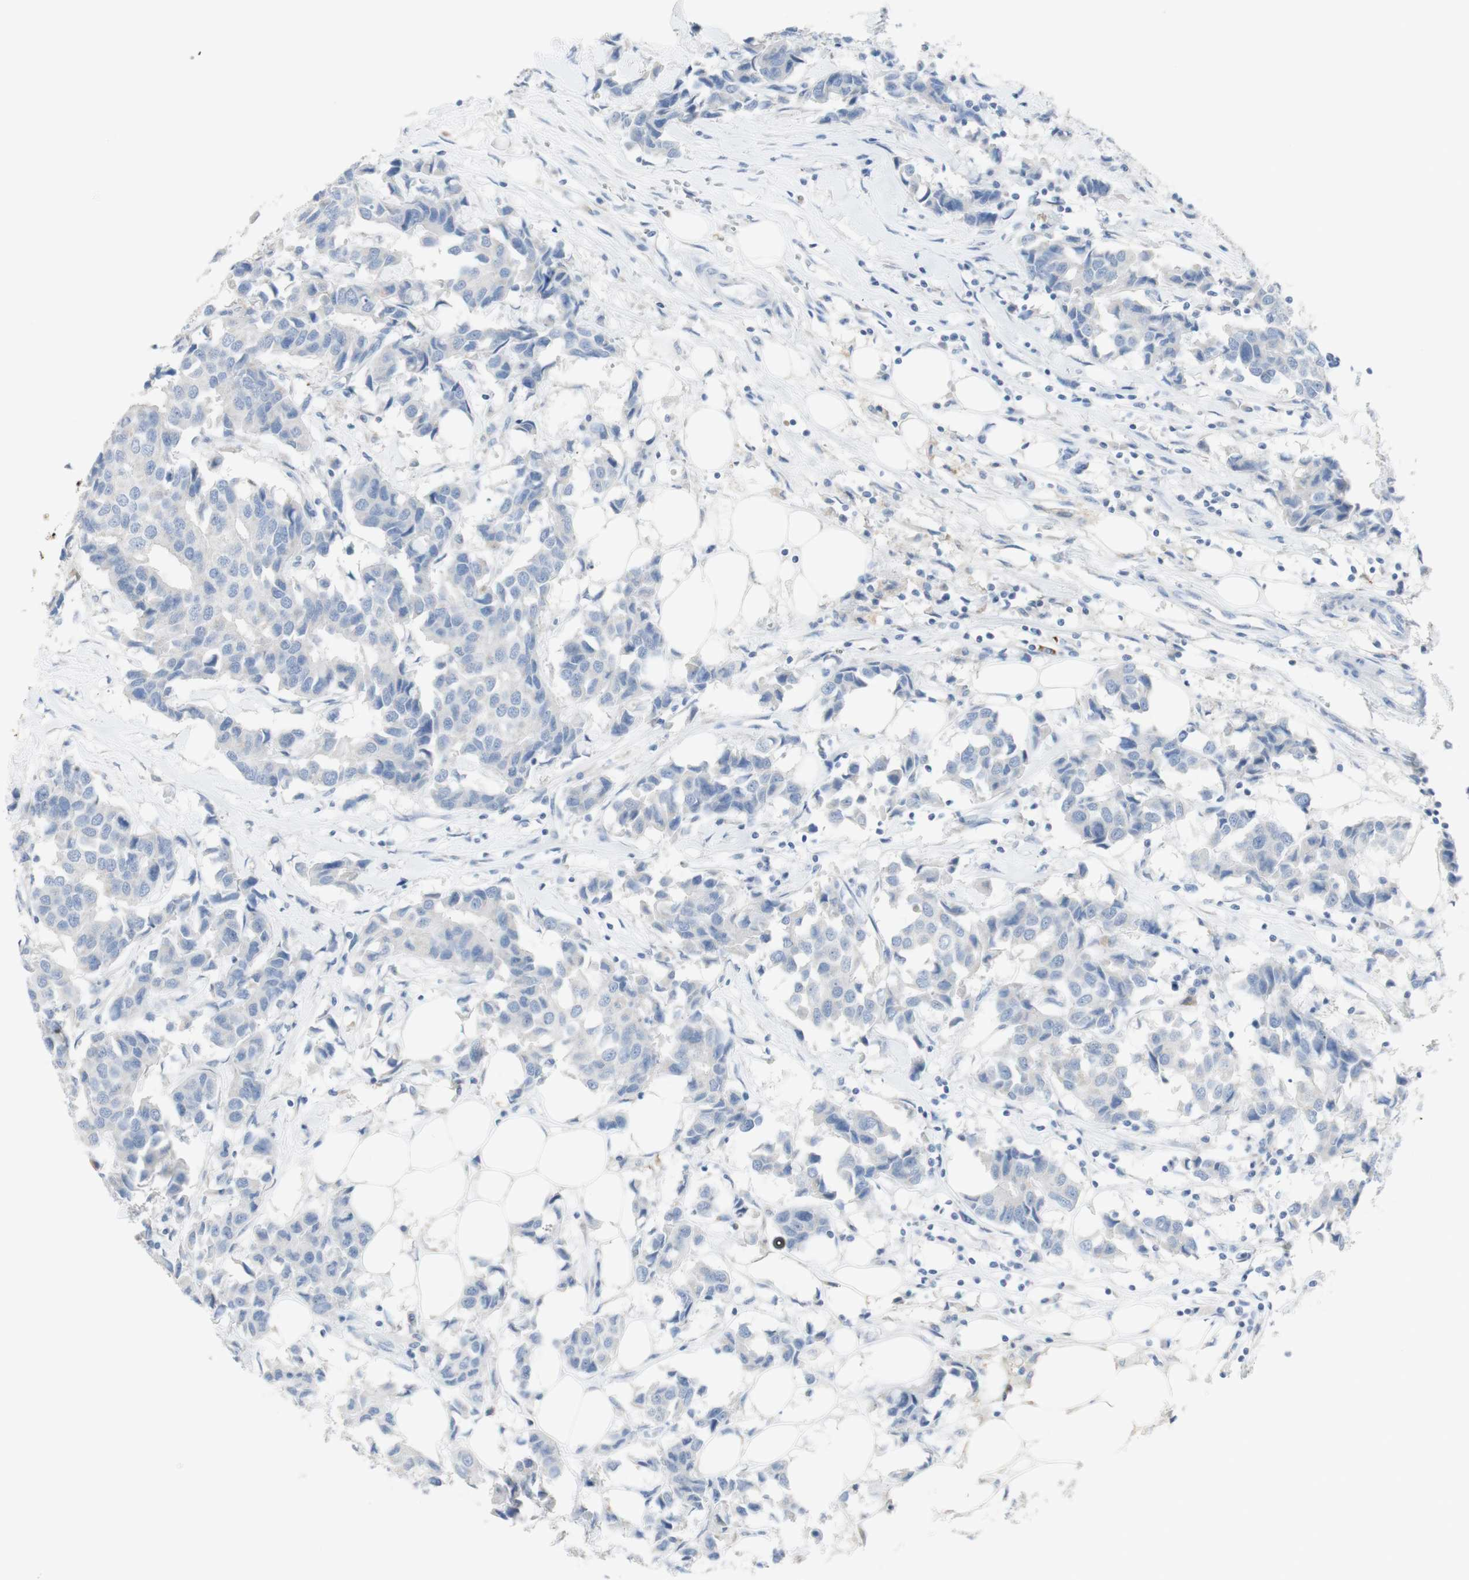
{"staining": {"intensity": "negative", "quantity": "none", "location": "none"}, "tissue": "breast cancer", "cell_type": "Tumor cells", "image_type": "cancer", "snomed": [{"axis": "morphology", "description": "Duct carcinoma"}, {"axis": "topography", "description": "Breast"}], "caption": "This is an immunohistochemistry histopathology image of human breast cancer. There is no staining in tumor cells.", "gene": "CD207", "patient": {"sex": "female", "age": 80}}